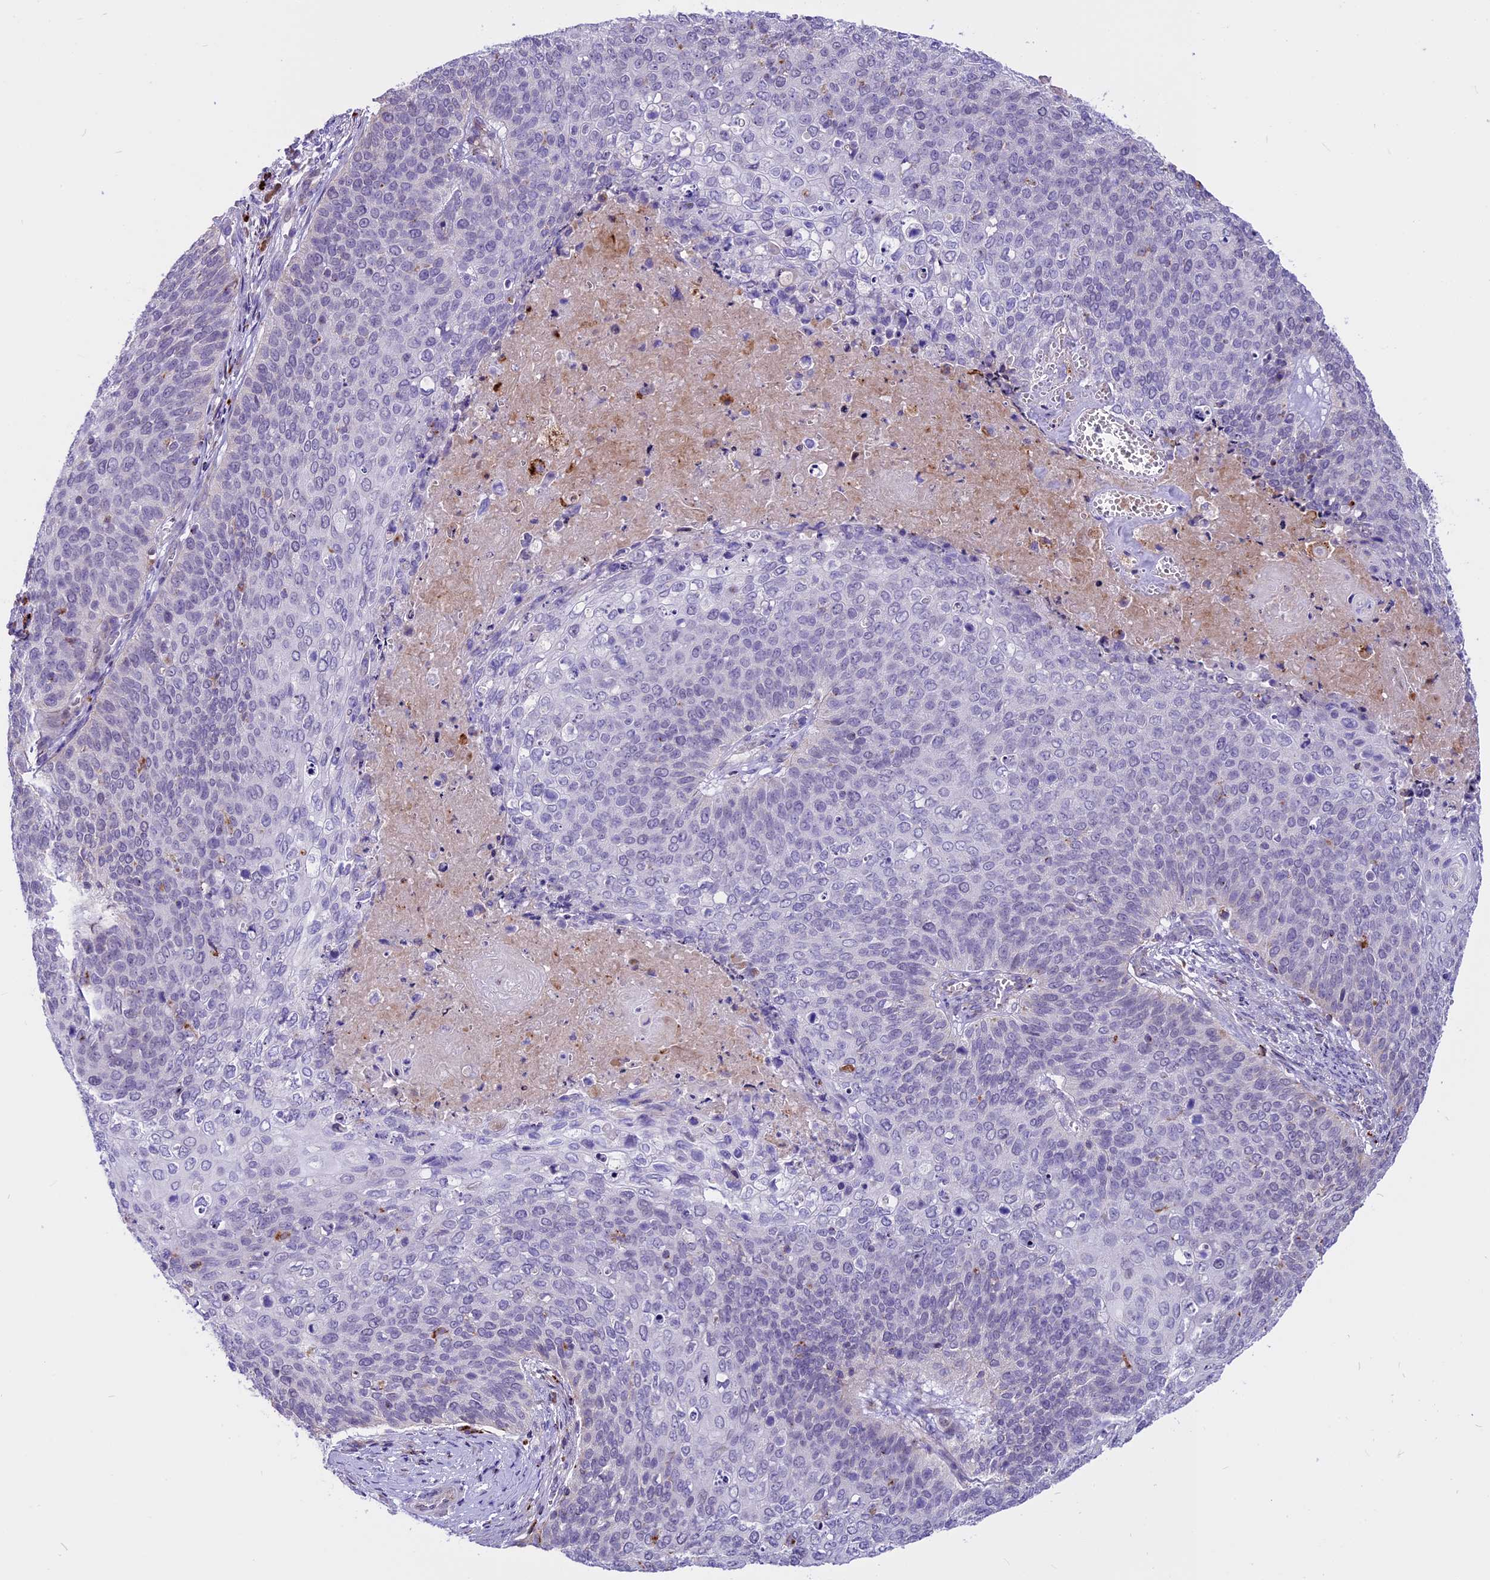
{"staining": {"intensity": "negative", "quantity": "none", "location": "none"}, "tissue": "cervical cancer", "cell_type": "Tumor cells", "image_type": "cancer", "snomed": [{"axis": "morphology", "description": "Squamous cell carcinoma, NOS"}, {"axis": "topography", "description": "Cervix"}], "caption": "There is no significant expression in tumor cells of cervical cancer (squamous cell carcinoma).", "gene": "THRSP", "patient": {"sex": "female", "age": 39}}